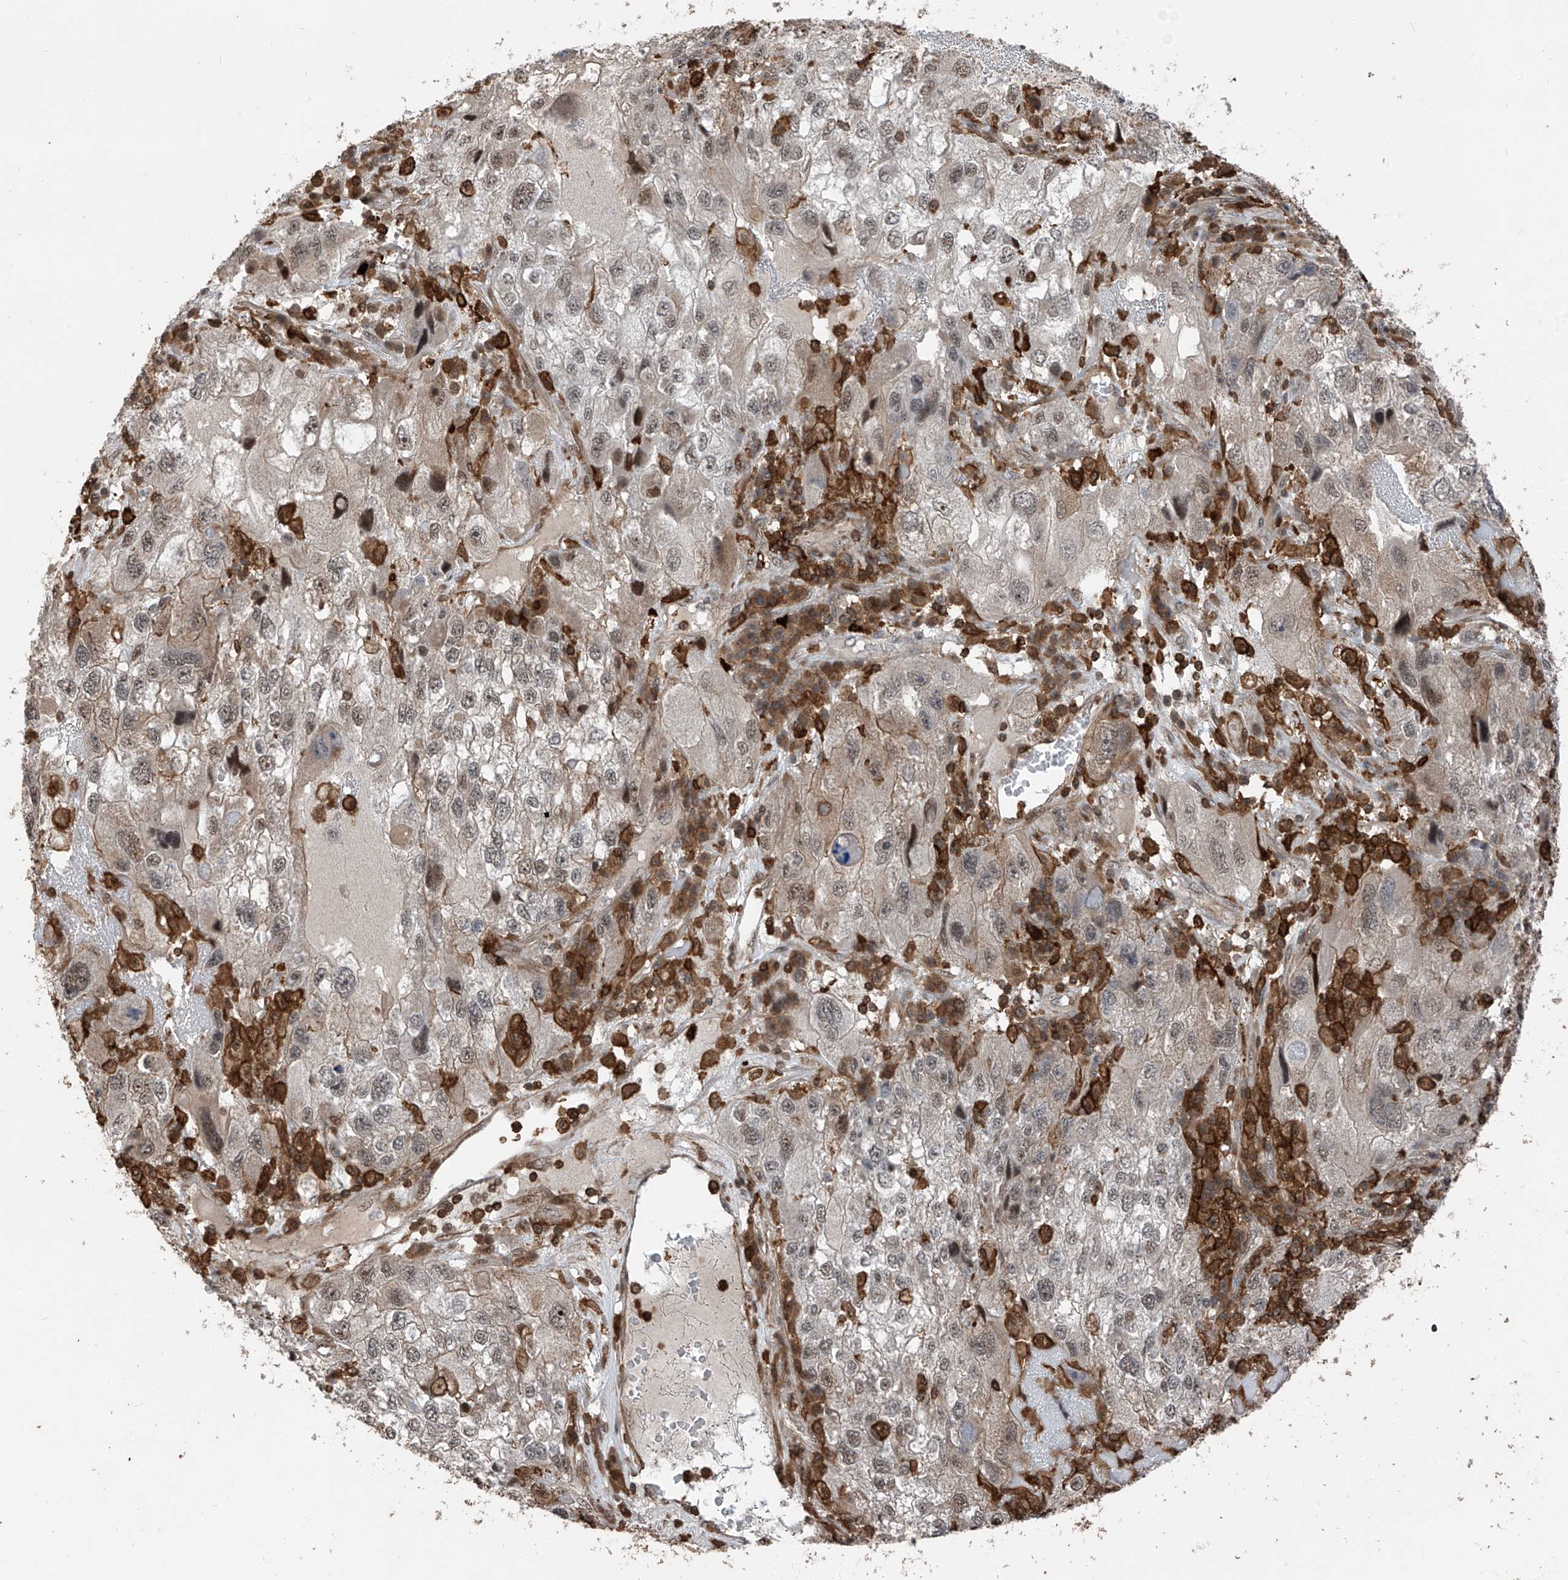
{"staining": {"intensity": "weak", "quantity": "25%-75%", "location": "cytoplasmic/membranous,nuclear"}, "tissue": "endometrial cancer", "cell_type": "Tumor cells", "image_type": "cancer", "snomed": [{"axis": "morphology", "description": "Adenocarcinoma, NOS"}, {"axis": "topography", "description": "Endometrium"}], "caption": "Immunohistochemistry staining of adenocarcinoma (endometrial), which shows low levels of weak cytoplasmic/membranous and nuclear positivity in about 25%-75% of tumor cells indicating weak cytoplasmic/membranous and nuclear protein staining. The staining was performed using DAB (brown) for protein detection and nuclei were counterstained in hematoxylin (blue).", "gene": "MICAL1", "patient": {"sex": "female", "age": 49}}